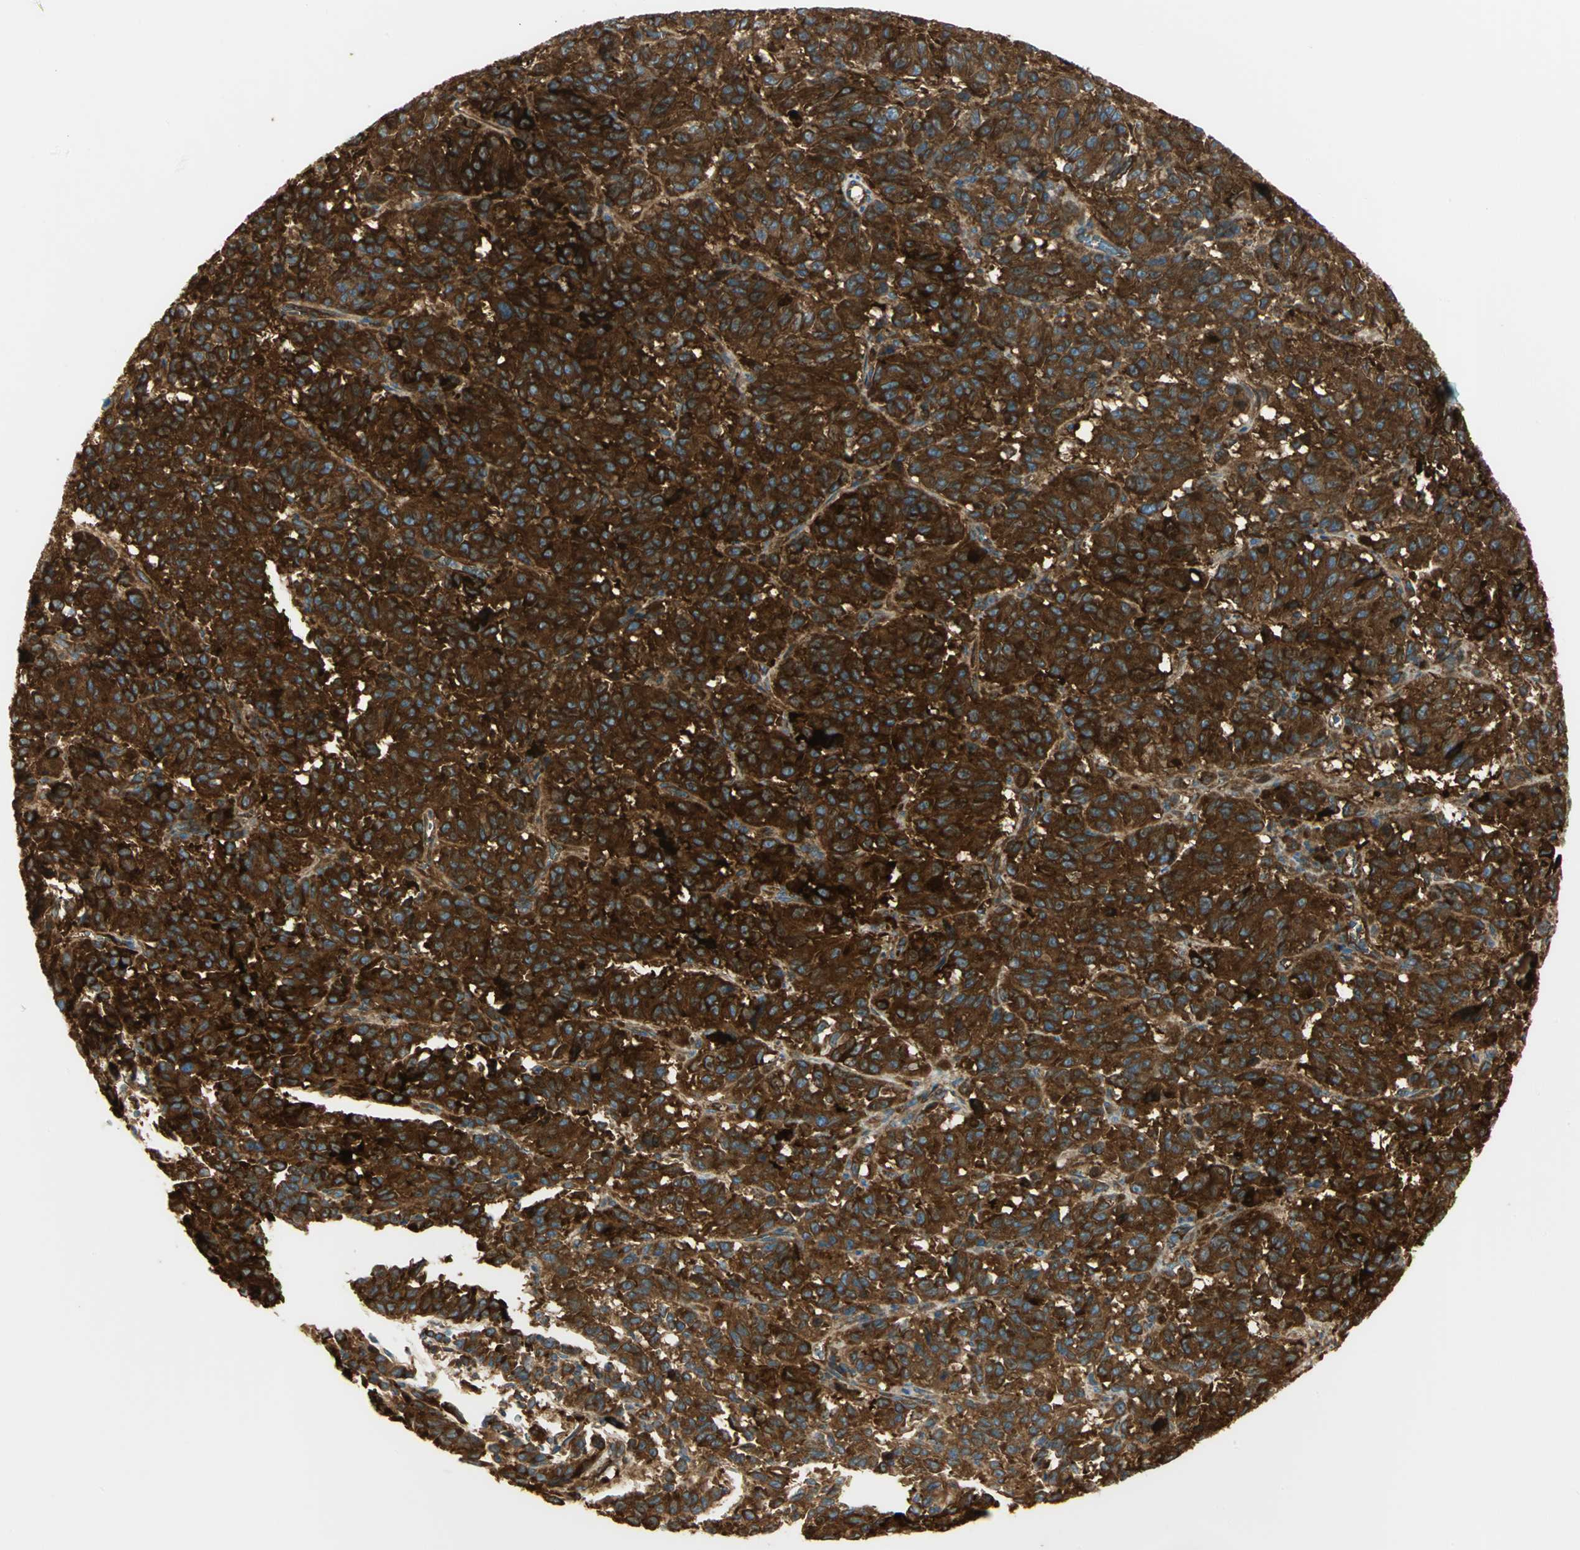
{"staining": {"intensity": "strong", "quantity": ">75%", "location": "cytoplasmic/membranous"}, "tissue": "melanoma", "cell_type": "Tumor cells", "image_type": "cancer", "snomed": [{"axis": "morphology", "description": "Malignant melanoma, Metastatic site"}, {"axis": "topography", "description": "Lung"}], "caption": "Immunohistochemistry (IHC) micrograph of neoplastic tissue: melanoma stained using immunohistochemistry displays high levels of strong protein expression localized specifically in the cytoplasmic/membranous of tumor cells, appearing as a cytoplasmic/membranous brown color.", "gene": "WARS1", "patient": {"sex": "male", "age": 64}}